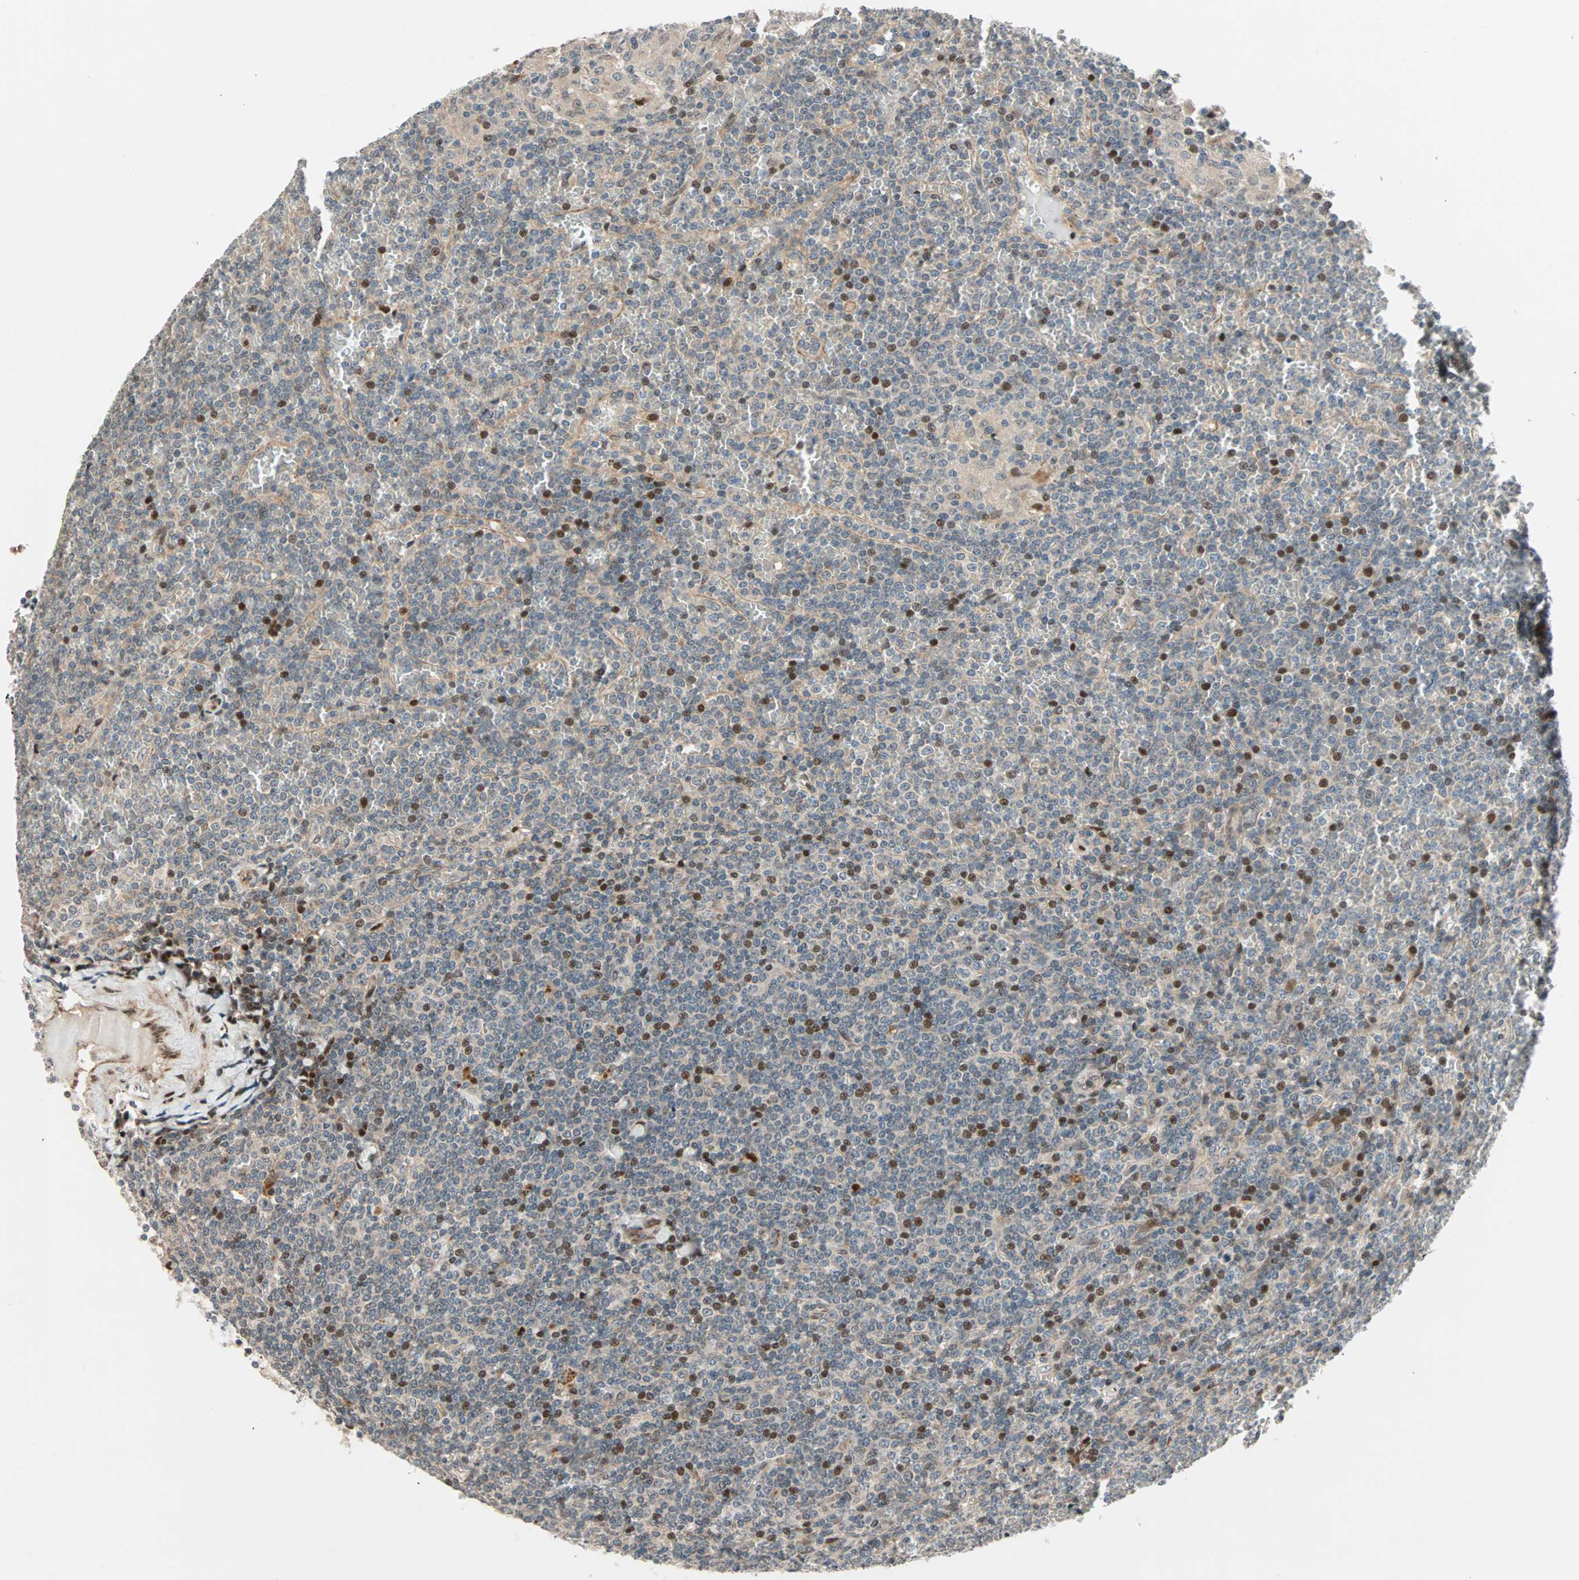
{"staining": {"intensity": "moderate", "quantity": "<25%", "location": "nuclear"}, "tissue": "lymphoma", "cell_type": "Tumor cells", "image_type": "cancer", "snomed": [{"axis": "morphology", "description": "Malignant lymphoma, non-Hodgkin's type, Low grade"}, {"axis": "topography", "description": "Spleen"}], "caption": "The image displays staining of malignant lymphoma, non-Hodgkin's type (low-grade), revealing moderate nuclear protein positivity (brown color) within tumor cells.", "gene": "HECW1", "patient": {"sex": "female", "age": 19}}